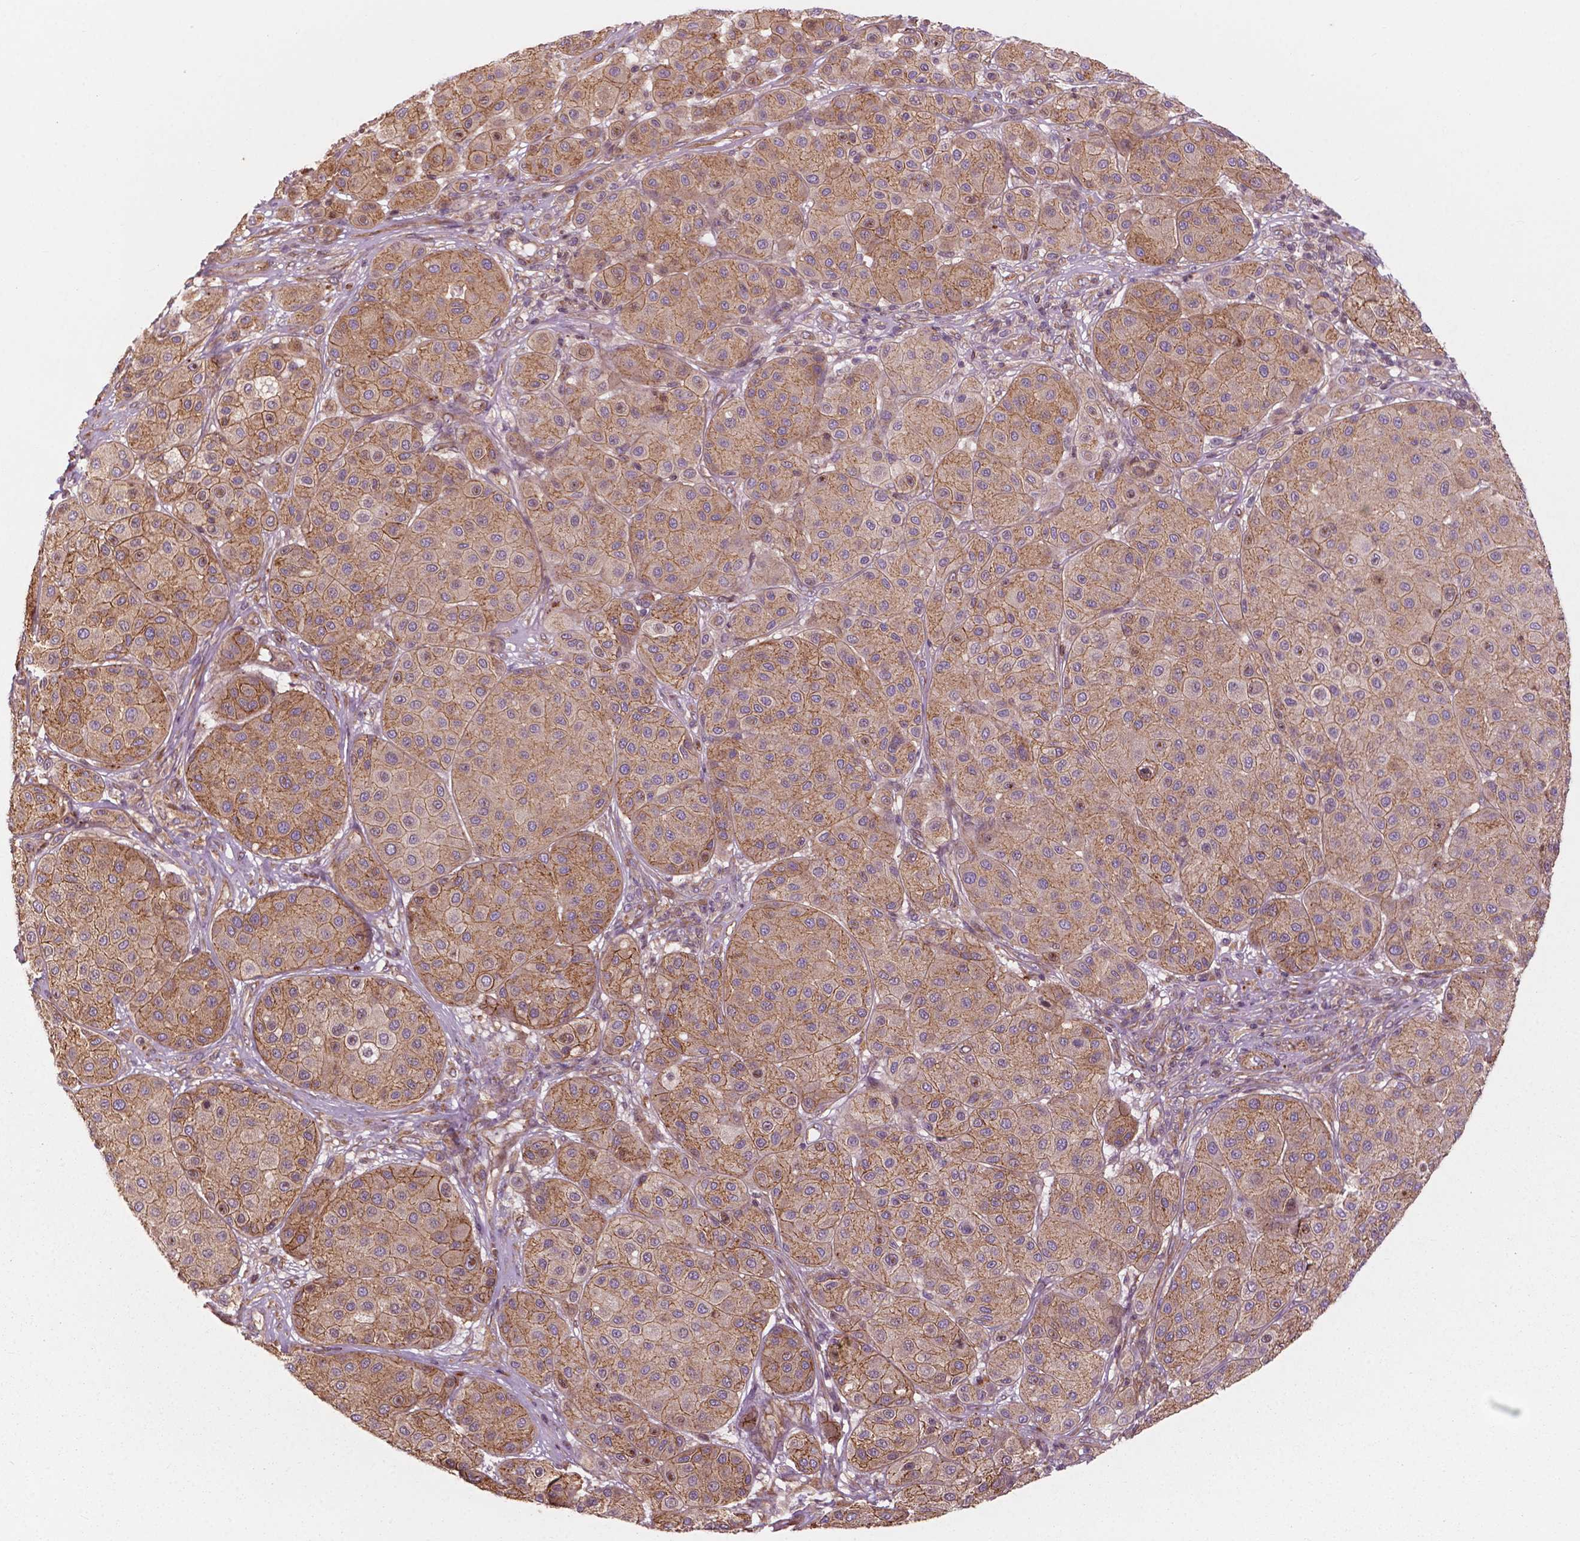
{"staining": {"intensity": "moderate", "quantity": "25%-75%", "location": "cytoplasmic/membranous"}, "tissue": "melanoma", "cell_type": "Tumor cells", "image_type": "cancer", "snomed": [{"axis": "morphology", "description": "Malignant melanoma, Metastatic site"}, {"axis": "topography", "description": "Smooth muscle"}], "caption": "Moderate cytoplasmic/membranous protein positivity is seen in about 25%-75% of tumor cells in malignant melanoma (metastatic site).", "gene": "SURF4", "patient": {"sex": "male", "age": 41}}